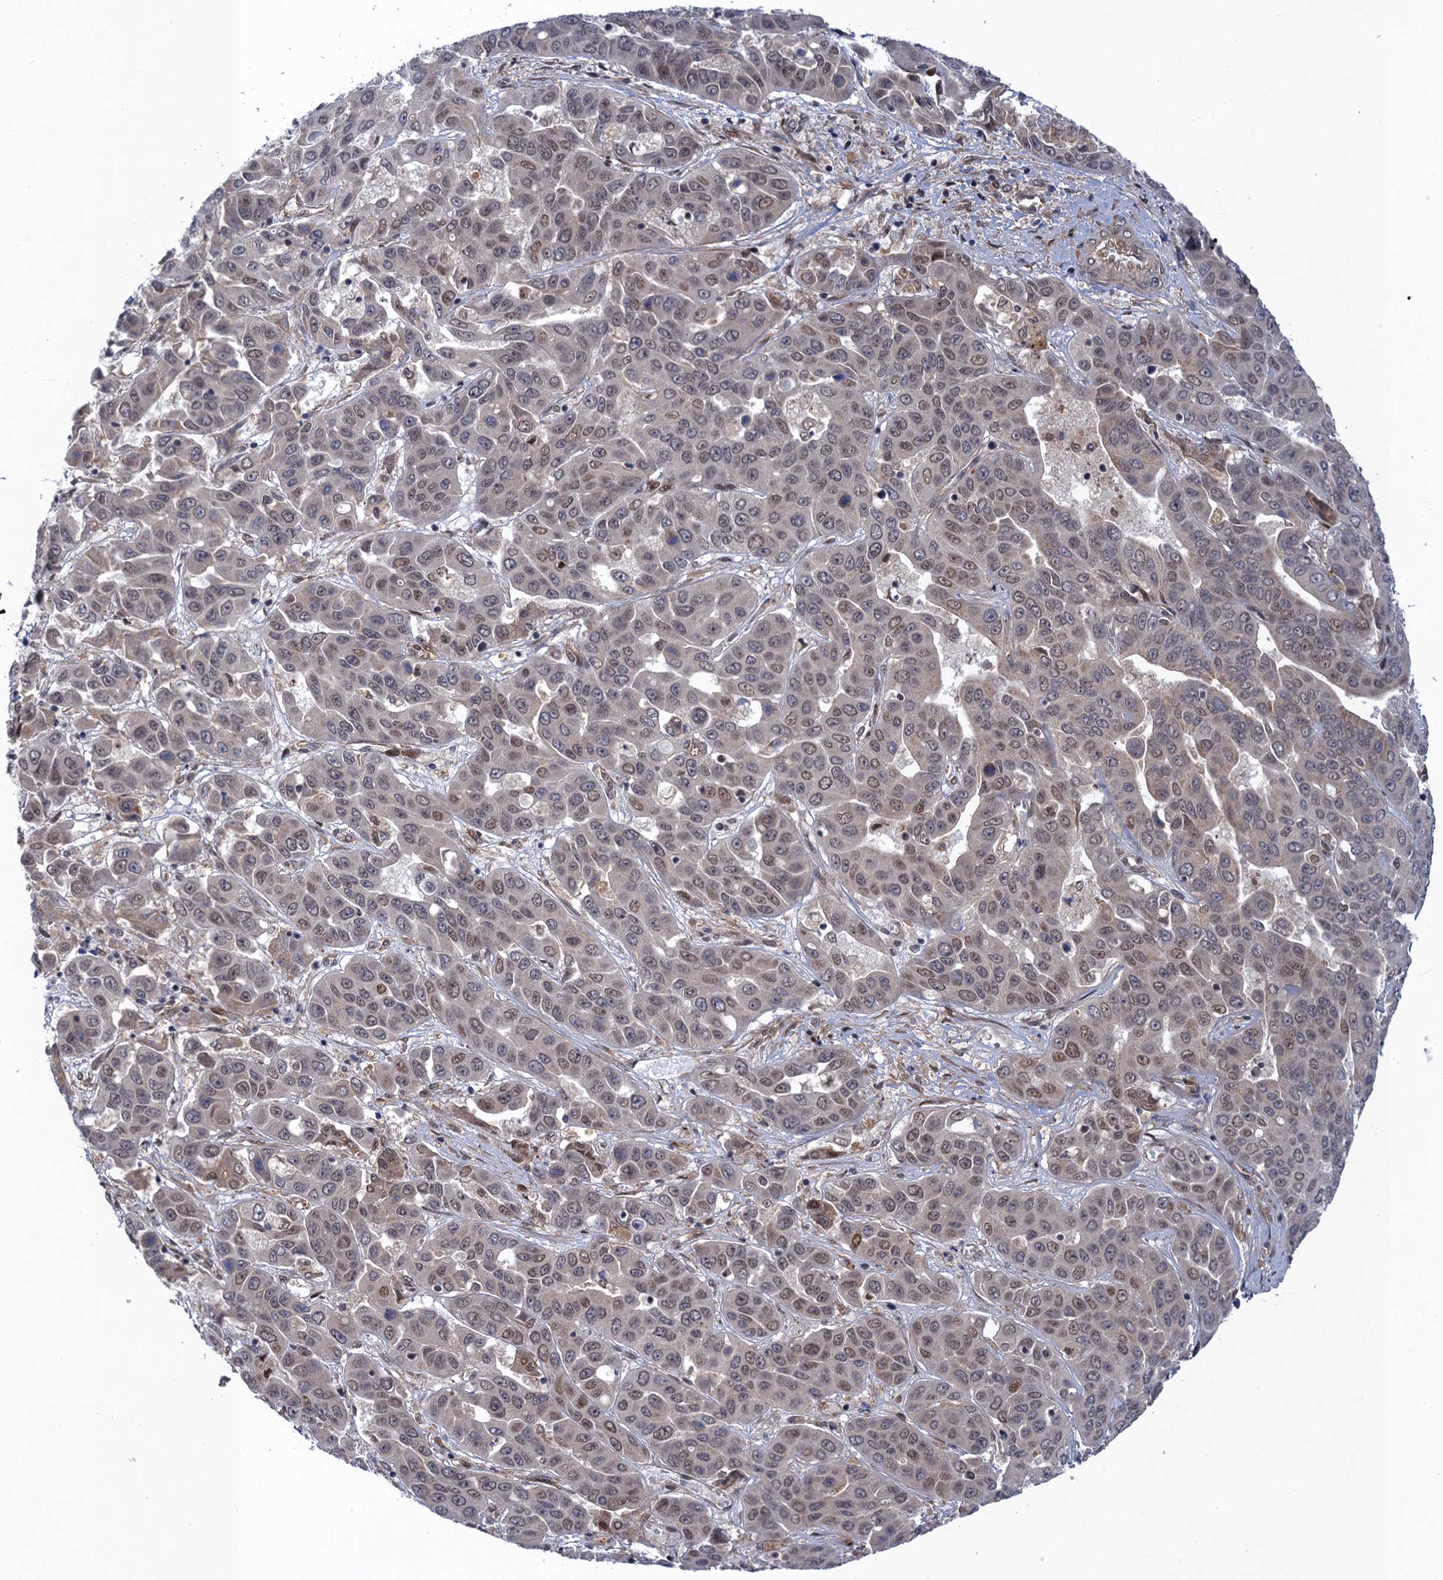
{"staining": {"intensity": "weak", "quantity": "25%-75%", "location": "nuclear"}, "tissue": "liver cancer", "cell_type": "Tumor cells", "image_type": "cancer", "snomed": [{"axis": "morphology", "description": "Cholangiocarcinoma"}, {"axis": "topography", "description": "Liver"}], "caption": "An image of cholangiocarcinoma (liver) stained for a protein exhibits weak nuclear brown staining in tumor cells. Nuclei are stained in blue.", "gene": "NEK8", "patient": {"sex": "female", "age": 52}}